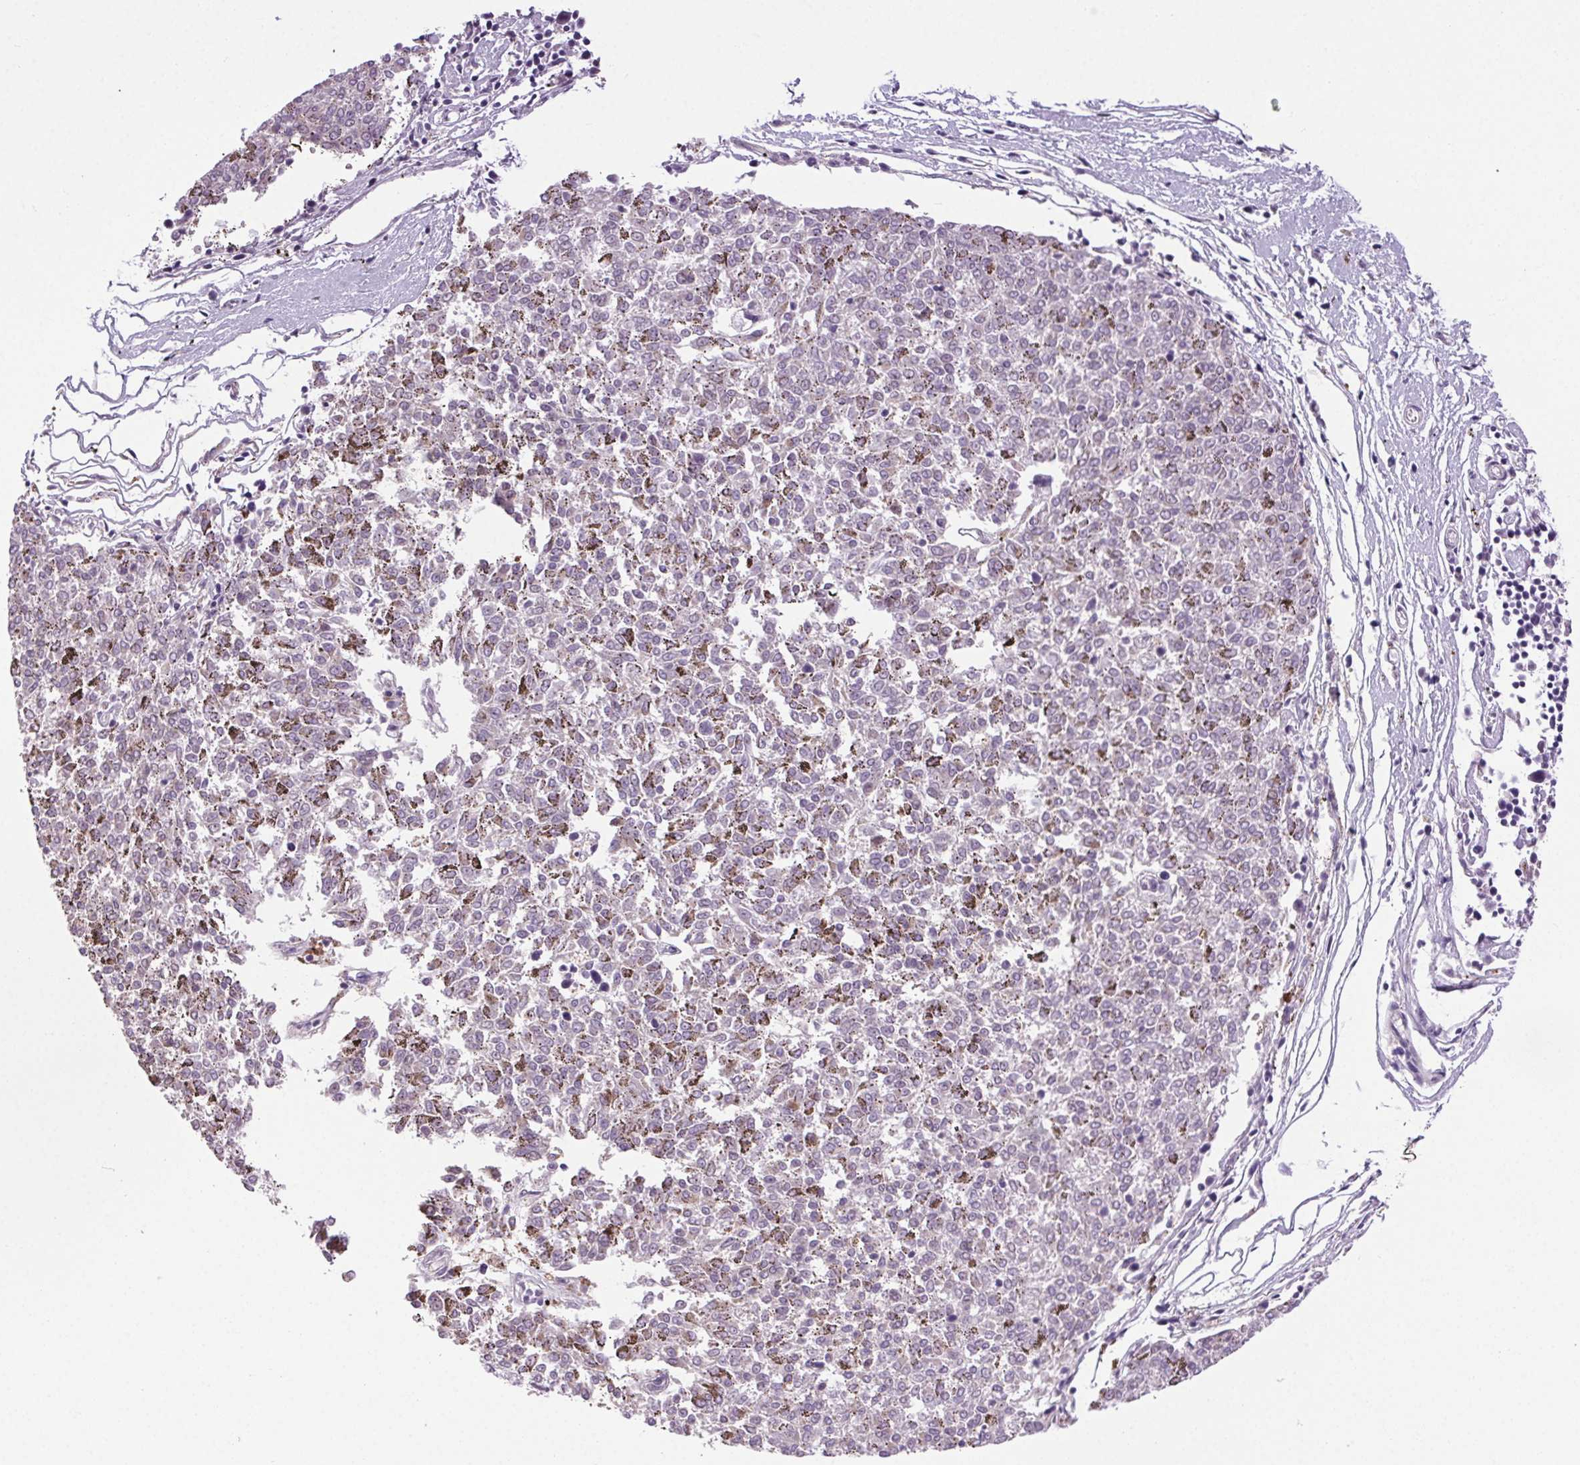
{"staining": {"intensity": "negative", "quantity": "none", "location": "none"}, "tissue": "melanoma", "cell_type": "Tumor cells", "image_type": "cancer", "snomed": [{"axis": "morphology", "description": "Malignant melanoma, NOS"}, {"axis": "topography", "description": "Skin"}], "caption": "DAB (3,3'-diaminobenzidine) immunohistochemical staining of human melanoma exhibits no significant expression in tumor cells.", "gene": "SYT11", "patient": {"sex": "female", "age": 72}}